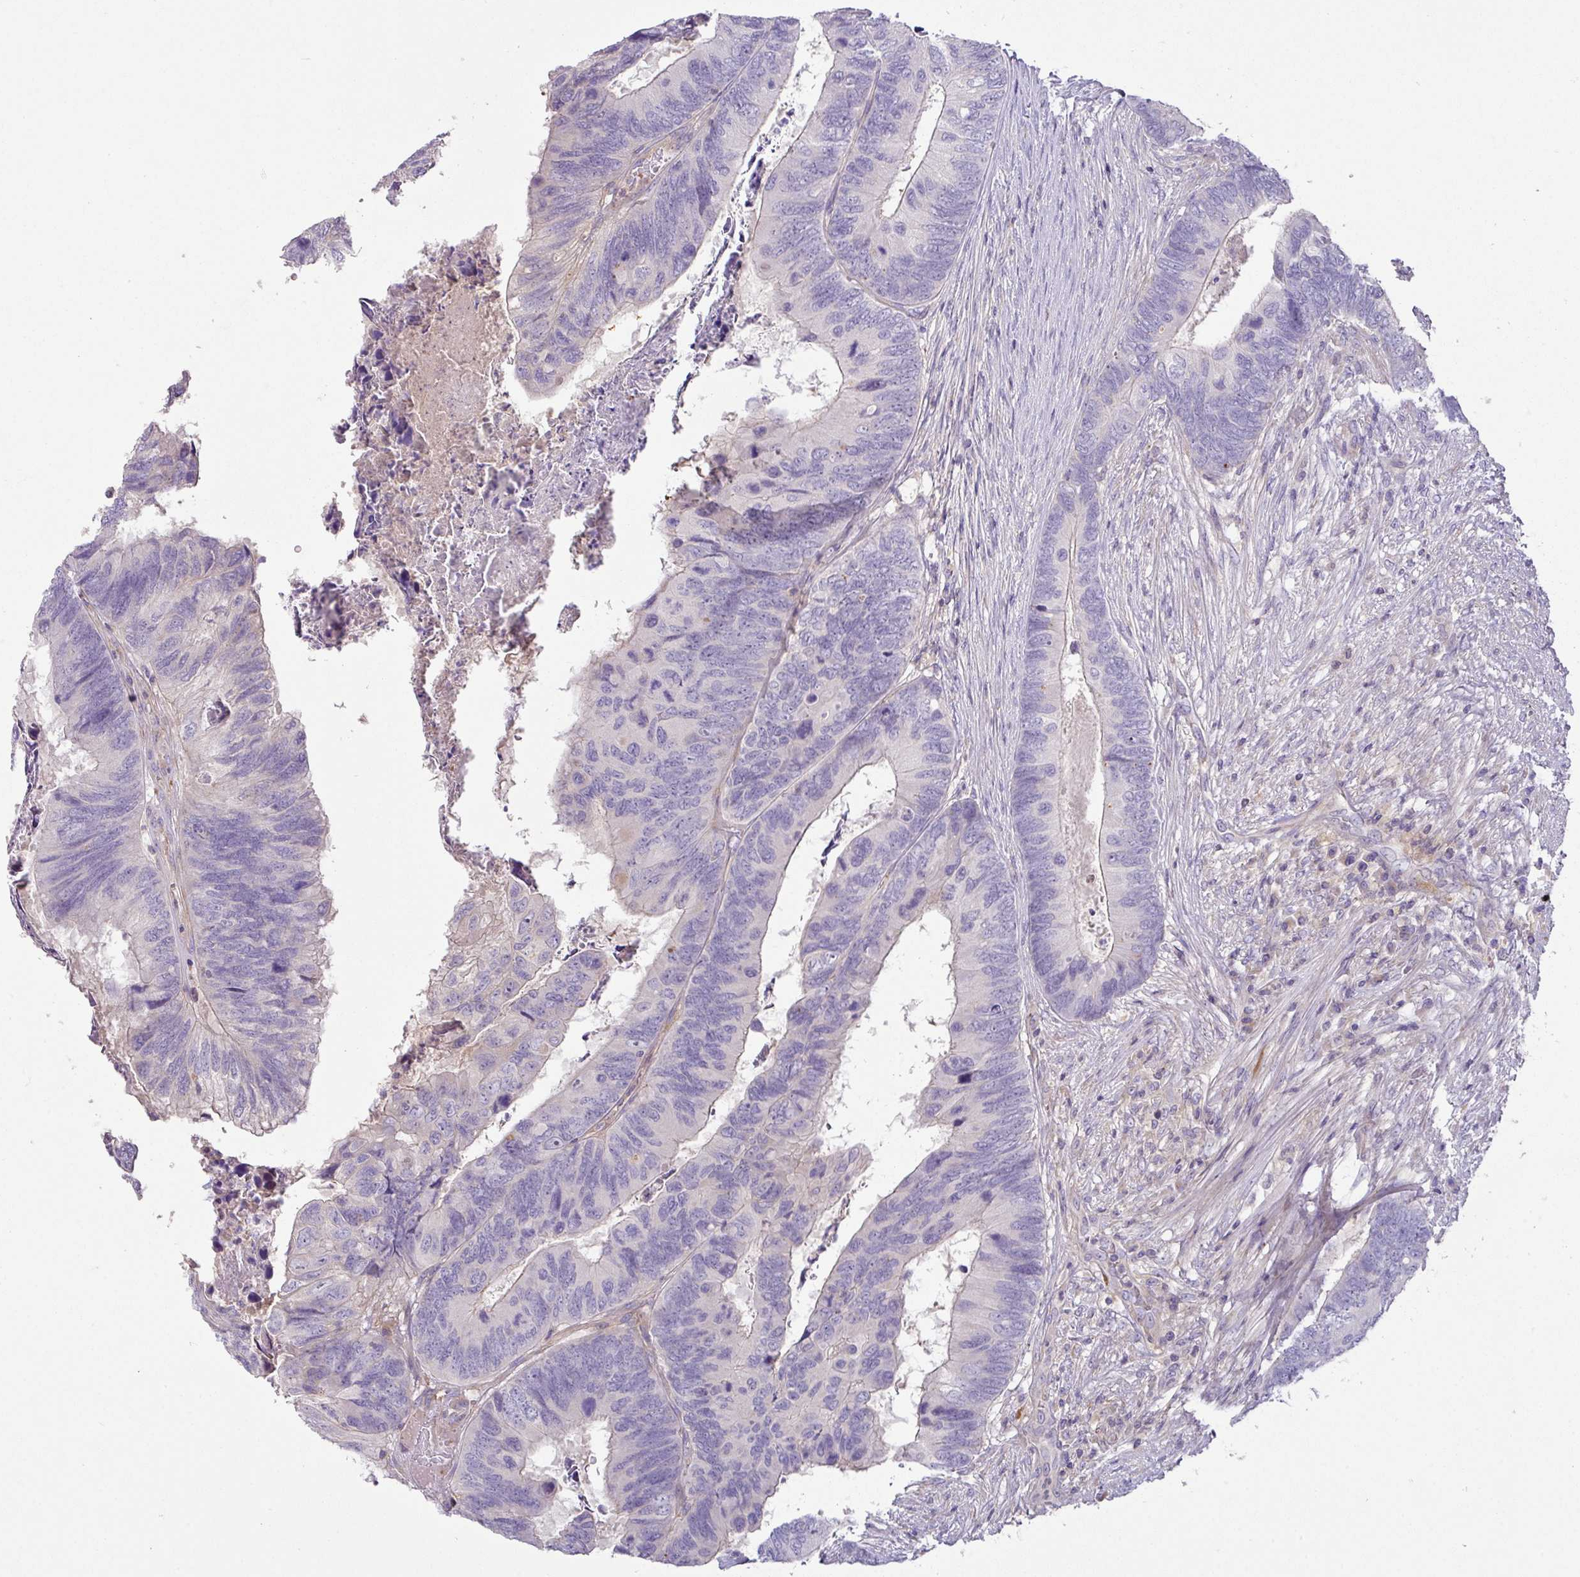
{"staining": {"intensity": "negative", "quantity": "none", "location": "none"}, "tissue": "colorectal cancer", "cell_type": "Tumor cells", "image_type": "cancer", "snomed": [{"axis": "morphology", "description": "Adenocarcinoma, NOS"}, {"axis": "topography", "description": "Colon"}], "caption": "There is no significant expression in tumor cells of colorectal adenocarcinoma.", "gene": "HOXC13", "patient": {"sex": "female", "age": 67}}